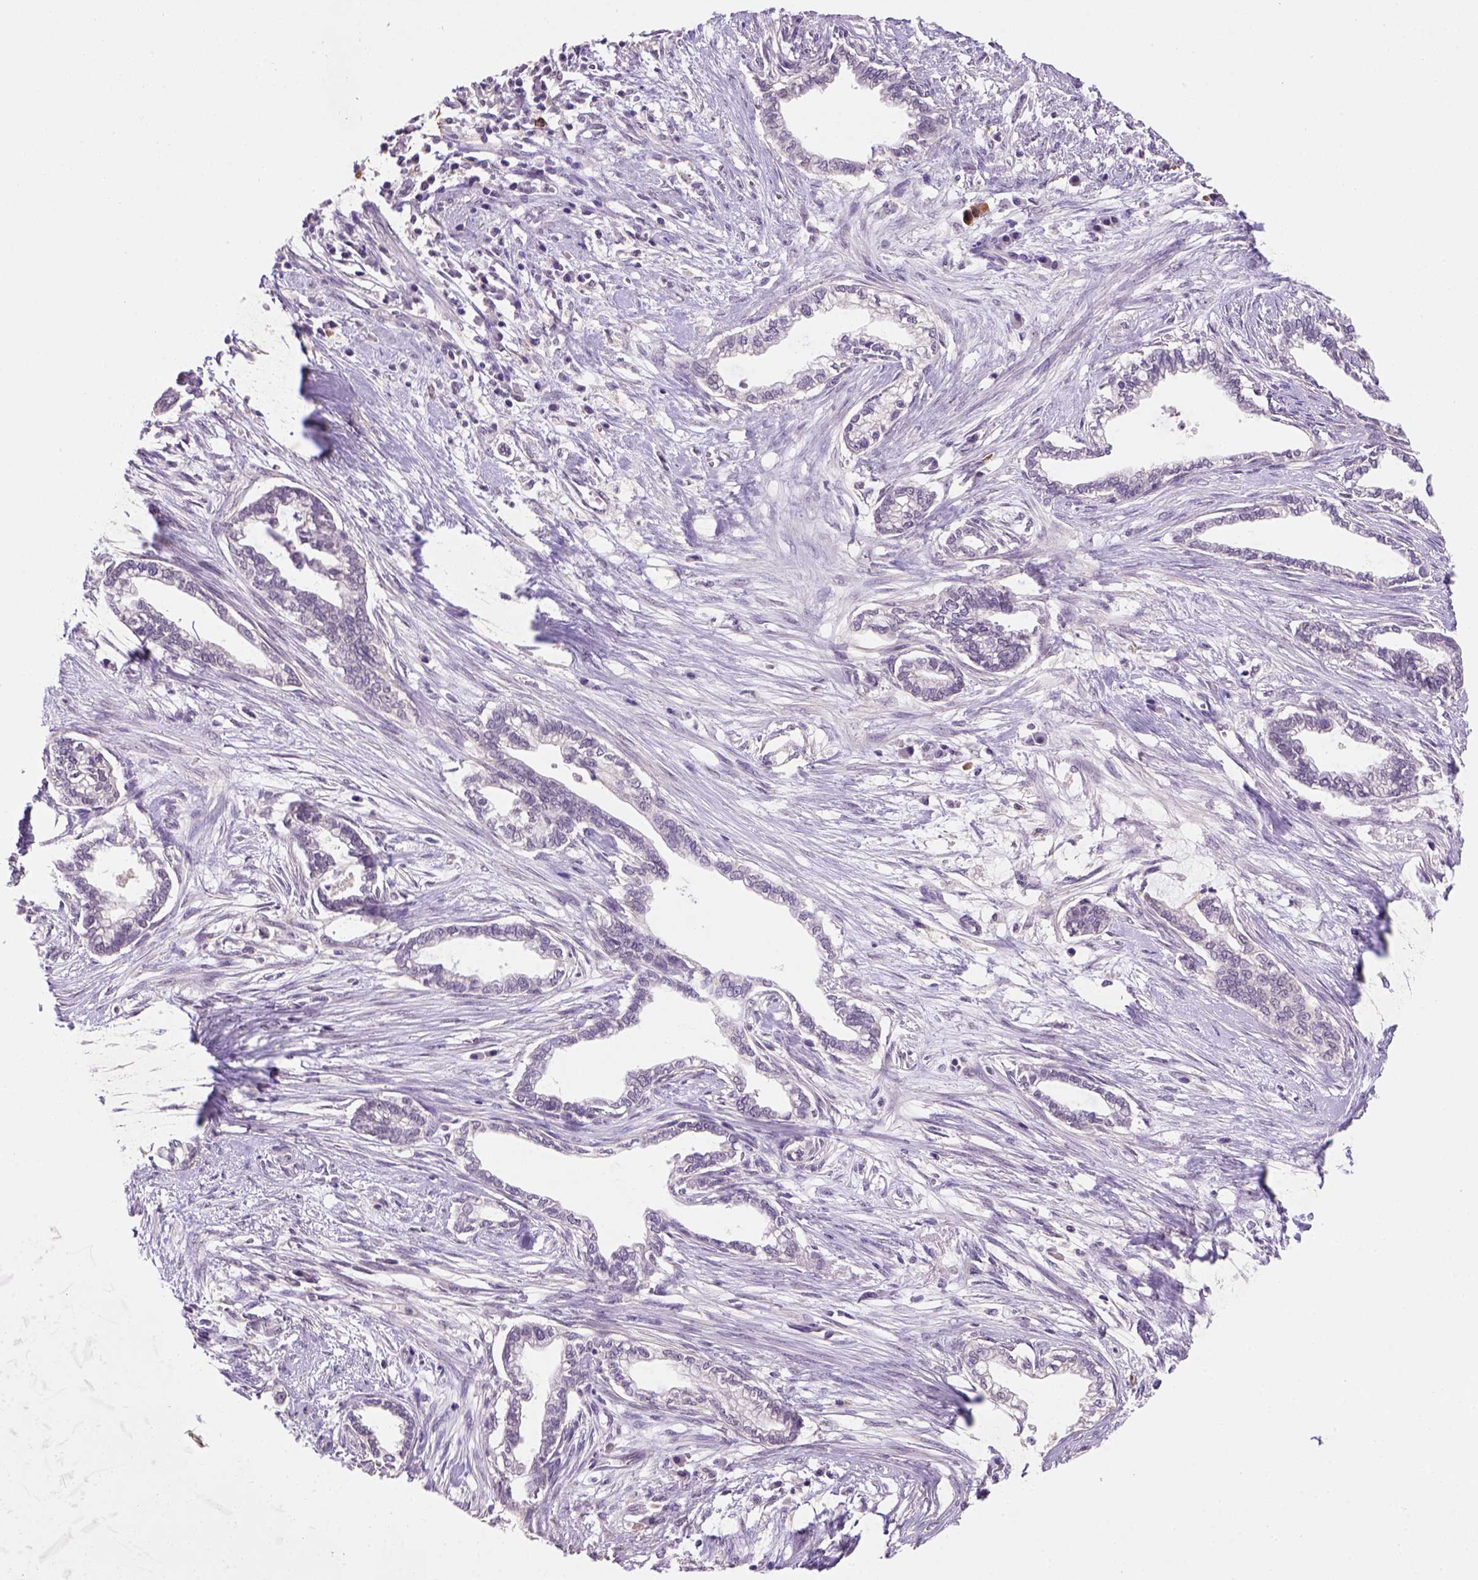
{"staining": {"intensity": "weak", "quantity": "<25%", "location": "cytoplasmic/membranous,nuclear"}, "tissue": "cervical cancer", "cell_type": "Tumor cells", "image_type": "cancer", "snomed": [{"axis": "morphology", "description": "Adenocarcinoma, NOS"}, {"axis": "topography", "description": "Cervix"}], "caption": "Tumor cells show no significant protein expression in cervical cancer (adenocarcinoma).", "gene": "SCML4", "patient": {"sex": "female", "age": 62}}